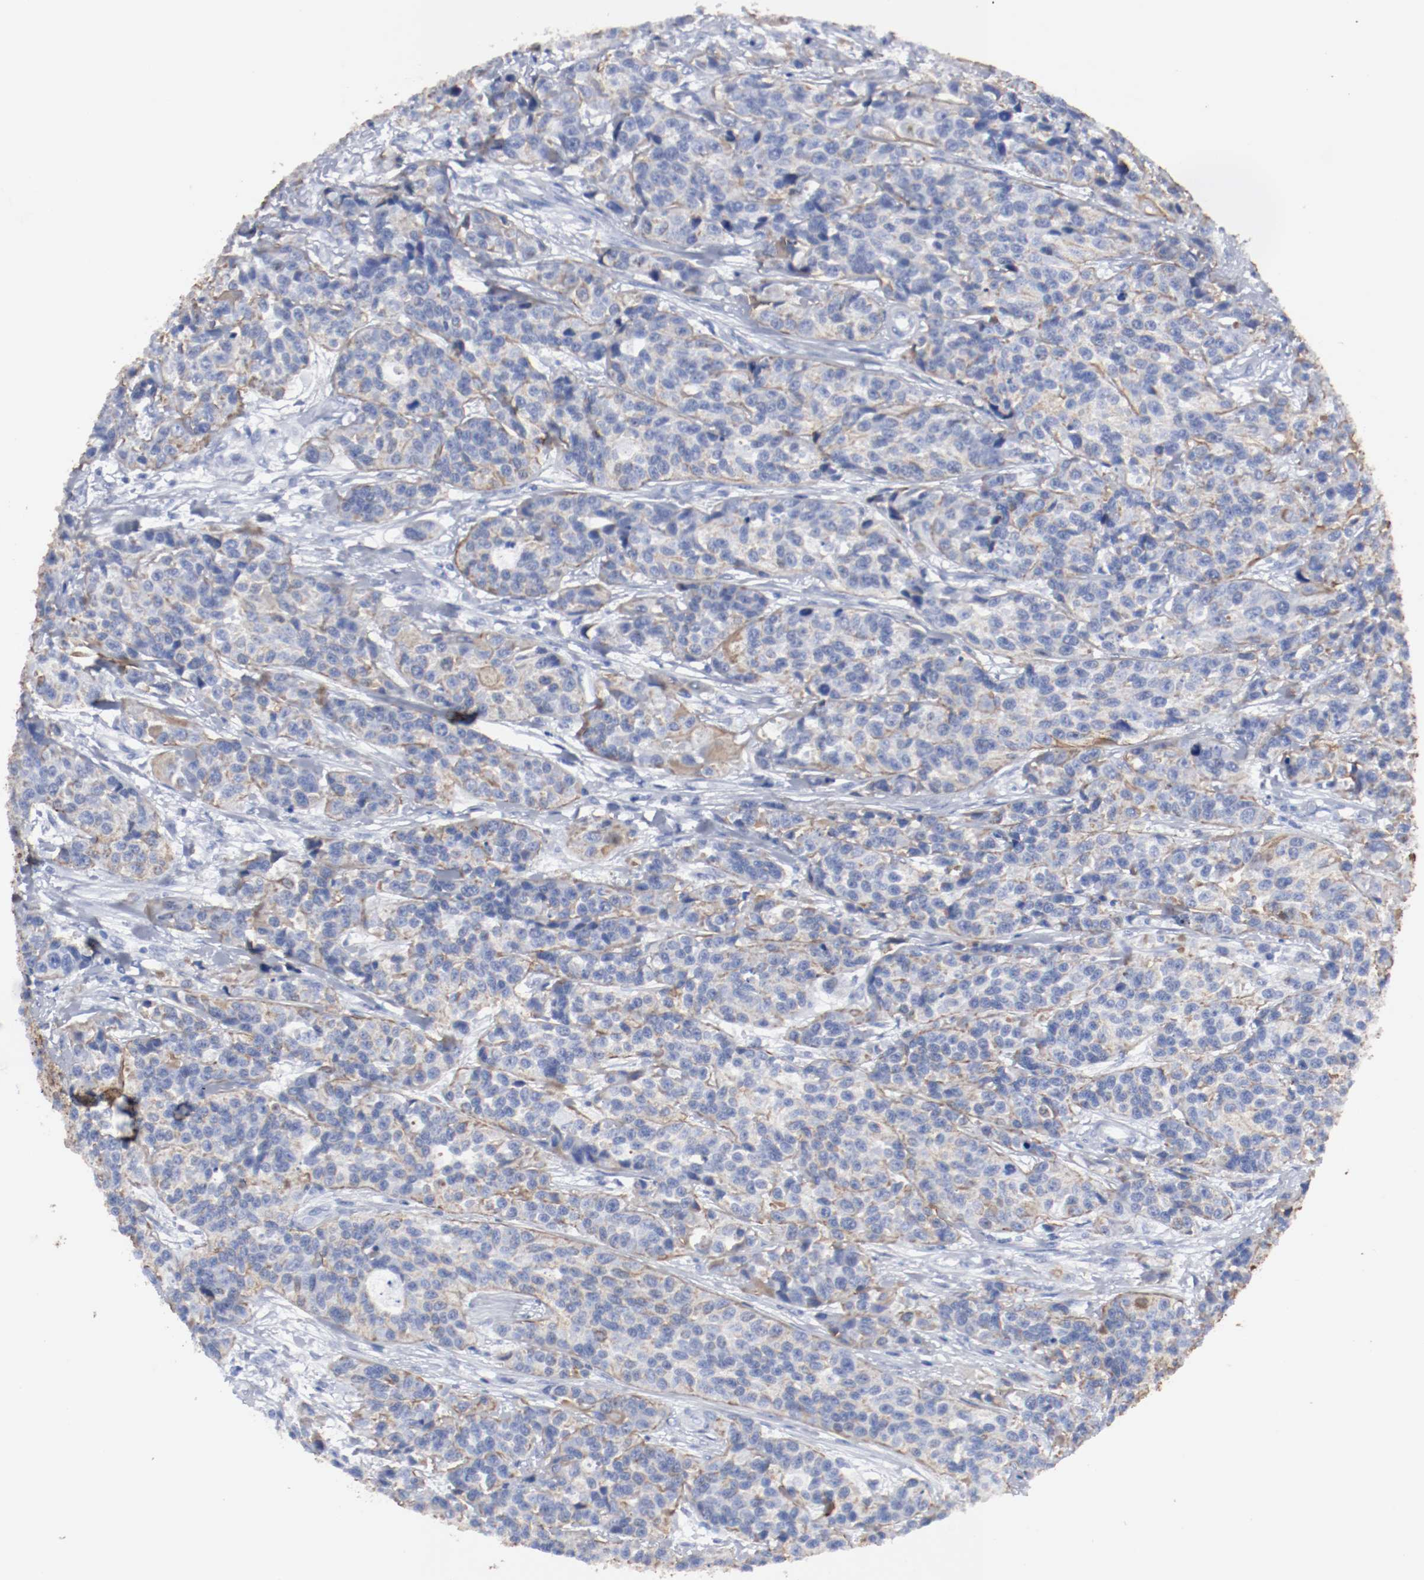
{"staining": {"intensity": "moderate", "quantity": "25%-75%", "location": "cytoplasmic/membranous"}, "tissue": "urothelial cancer", "cell_type": "Tumor cells", "image_type": "cancer", "snomed": [{"axis": "morphology", "description": "Urothelial carcinoma, High grade"}, {"axis": "topography", "description": "Urinary bladder"}], "caption": "Tumor cells show moderate cytoplasmic/membranous expression in about 25%-75% of cells in urothelial cancer.", "gene": "TSPAN6", "patient": {"sex": "female", "age": 81}}